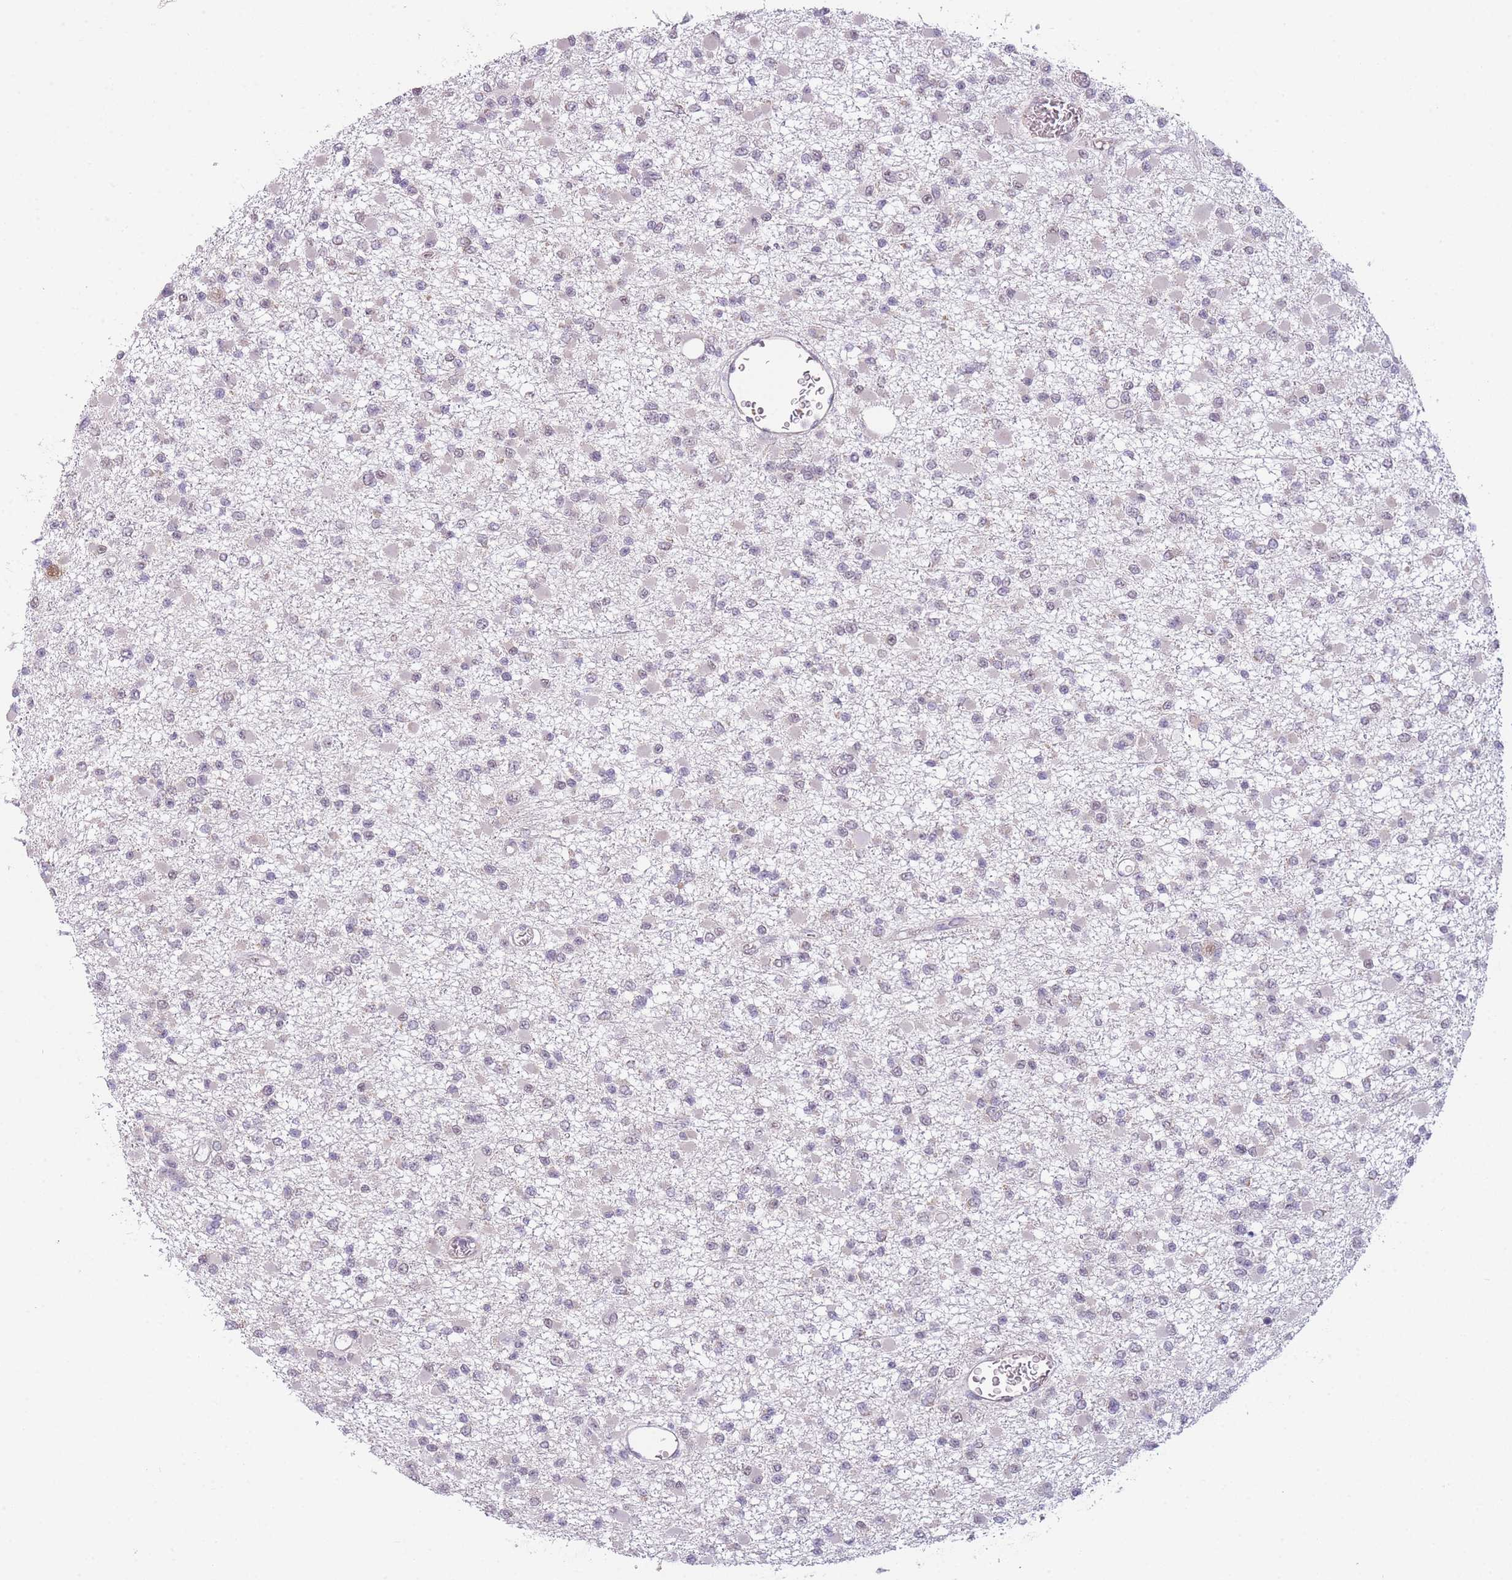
{"staining": {"intensity": "moderate", "quantity": "<25%", "location": "nuclear"}, "tissue": "glioma", "cell_type": "Tumor cells", "image_type": "cancer", "snomed": [{"axis": "morphology", "description": "Glioma, malignant, Low grade"}, {"axis": "topography", "description": "Brain"}], "caption": "DAB immunohistochemical staining of glioma displays moderate nuclear protein positivity in approximately <25% of tumor cells.", "gene": "SIN3B", "patient": {"sex": "female", "age": 22}}